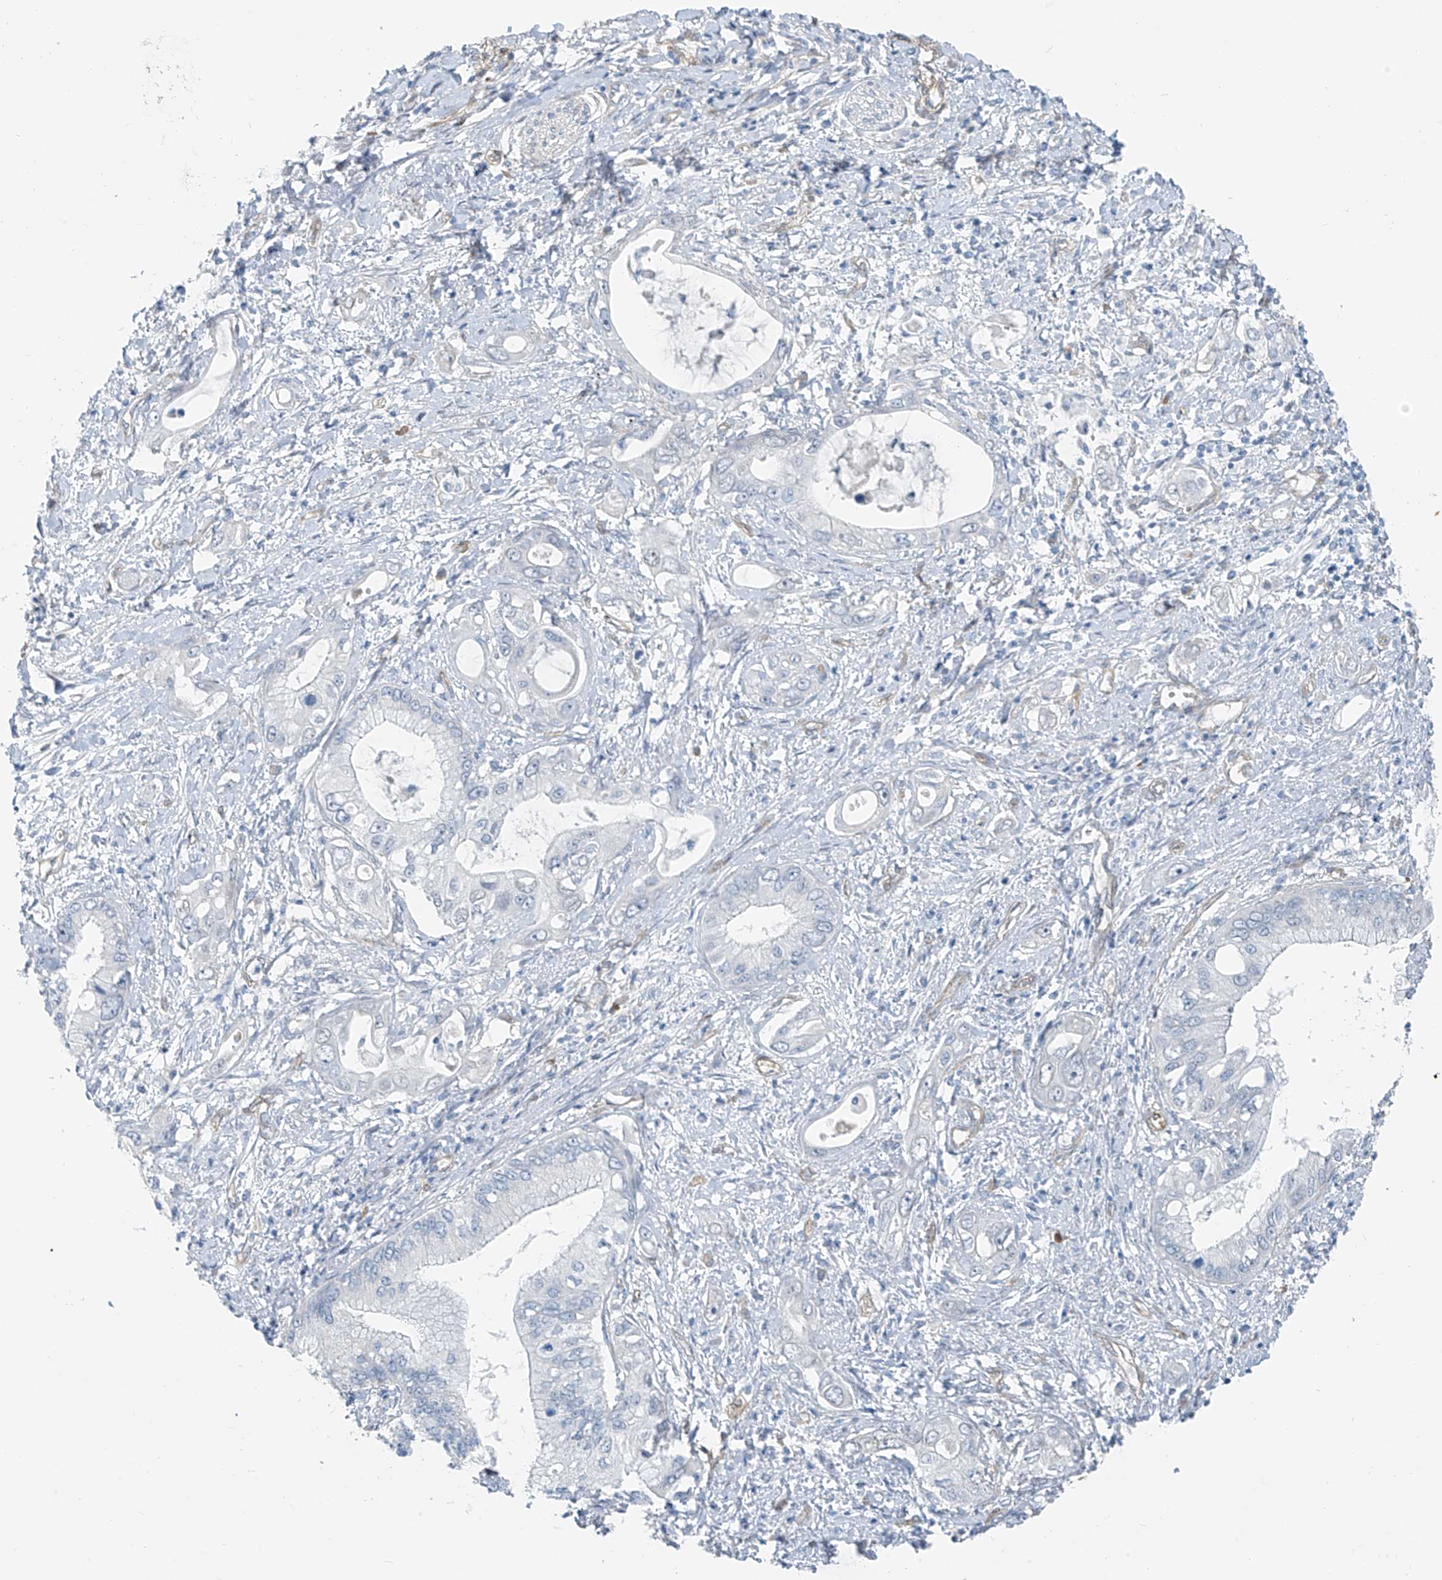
{"staining": {"intensity": "negative", "quantity": "none", "location": "none"}, "tissue": "pancreatic cancer", "cell_type": "Tumor cells", "image_type": "cancer", "snomed": [{"axis": "morphology", "description": "Inflammation, NOS"}, {"axis": "morphology", "description": "Adenocarcinoma, NOS"}, {"axis": "topography", "description": "Pancreas"}], "caption": "A micrograph of pancreatic cancer stained for a protein shows no brown staining in tumor cells.", "gene": "TNS2", "patient": {"sex": "female", "age": 56}}